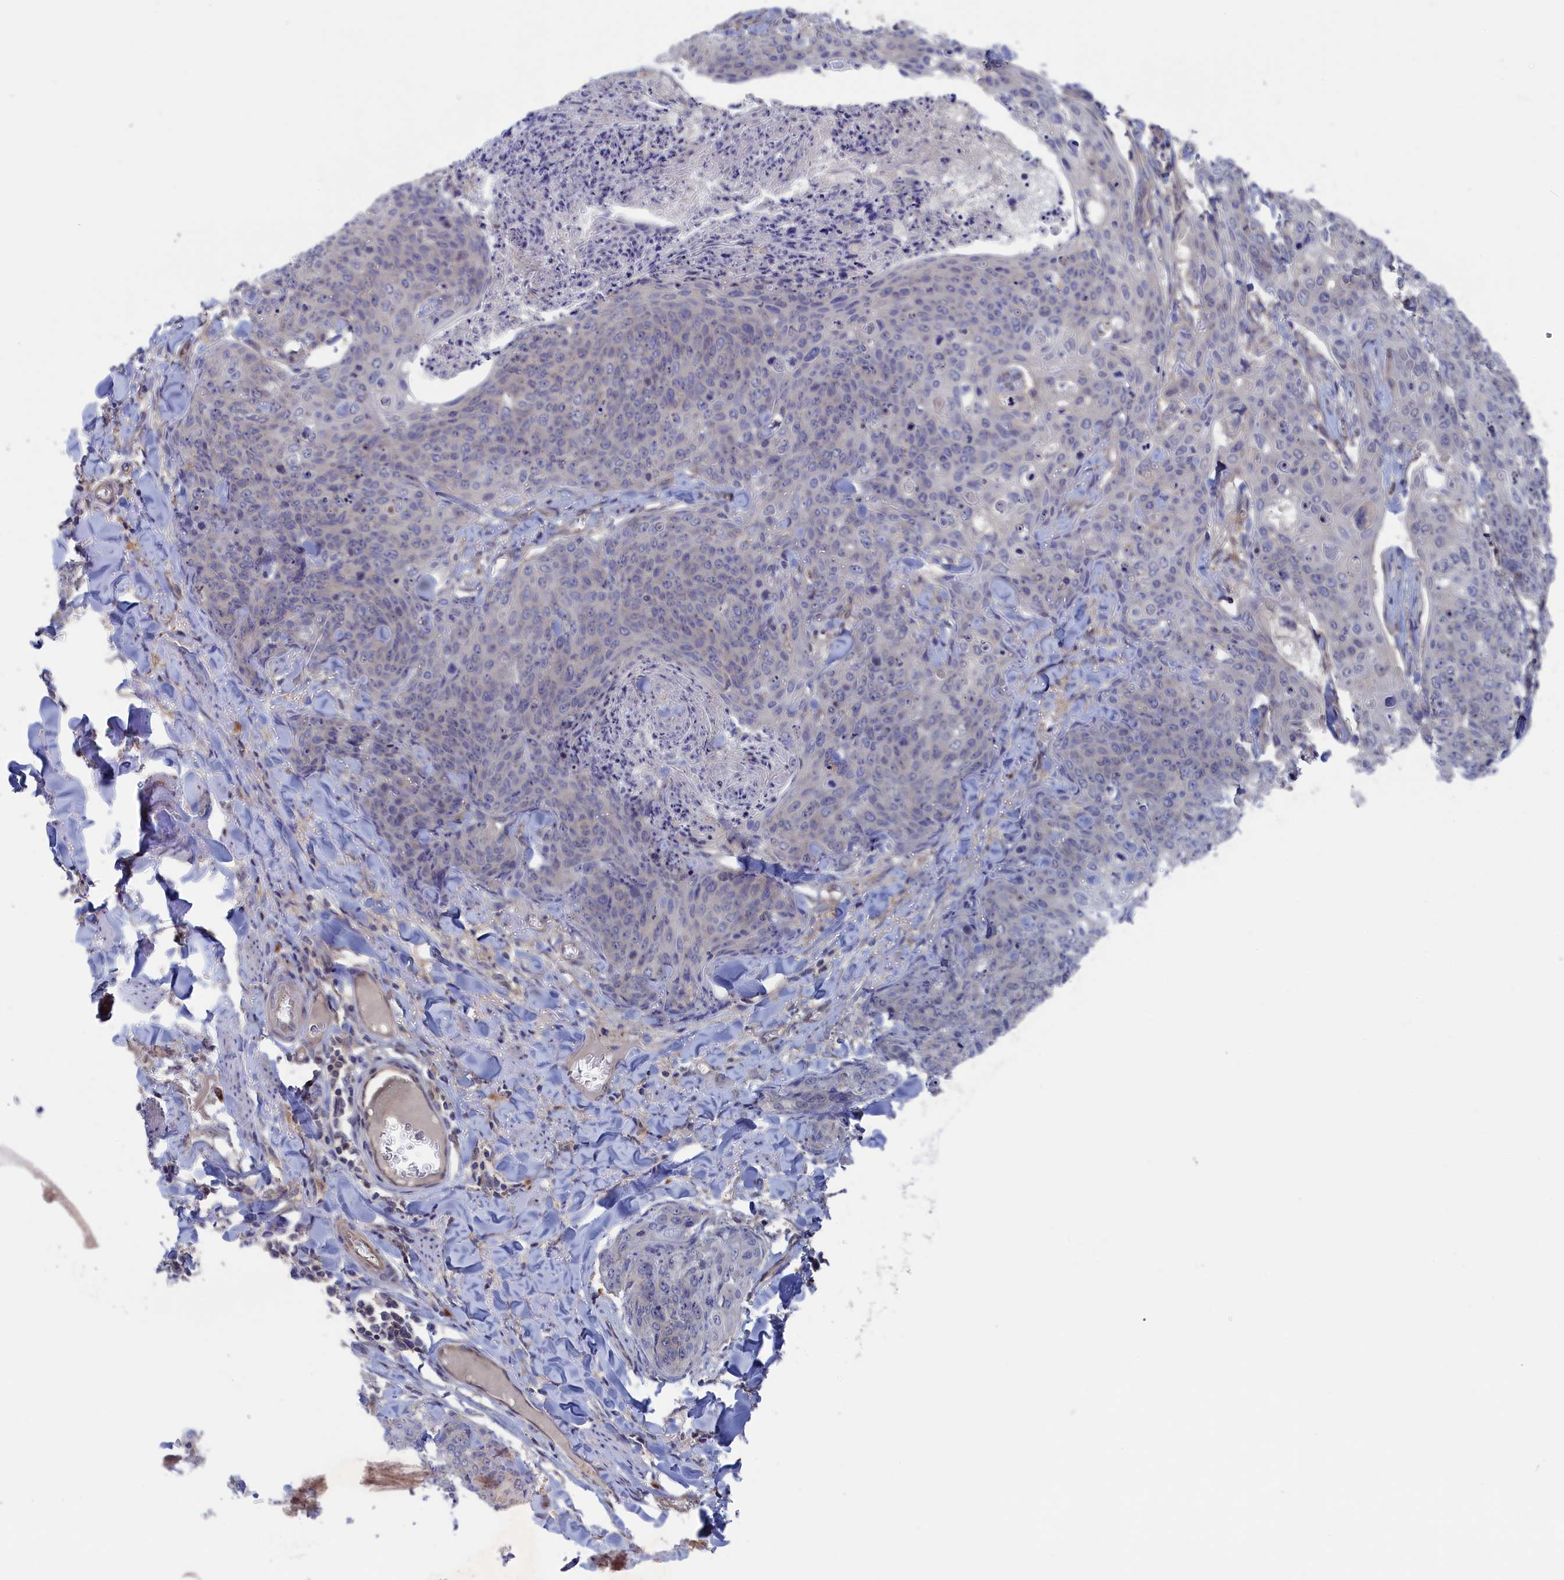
{"staining": {"intensity": "negative", "quantity": "none", "location": "none"}, "tissue": "skin cancer", "cell_type": "Tumor cells", "image_type": "cancer", "snomed": [{"axis": "morphology", "description": "Squamous cell carcinoma, NOS"}, {"axis": "topography", "description": "Skin"}, {"axis": "topography", "description": "Vulva"}], "caption": "This is an immunohistochemistry photomicrograph of human skin cancer. There is no positivity in tumor cells.", "gene": "NUTF2", "patient": {"sex": "female", "age": 85}}